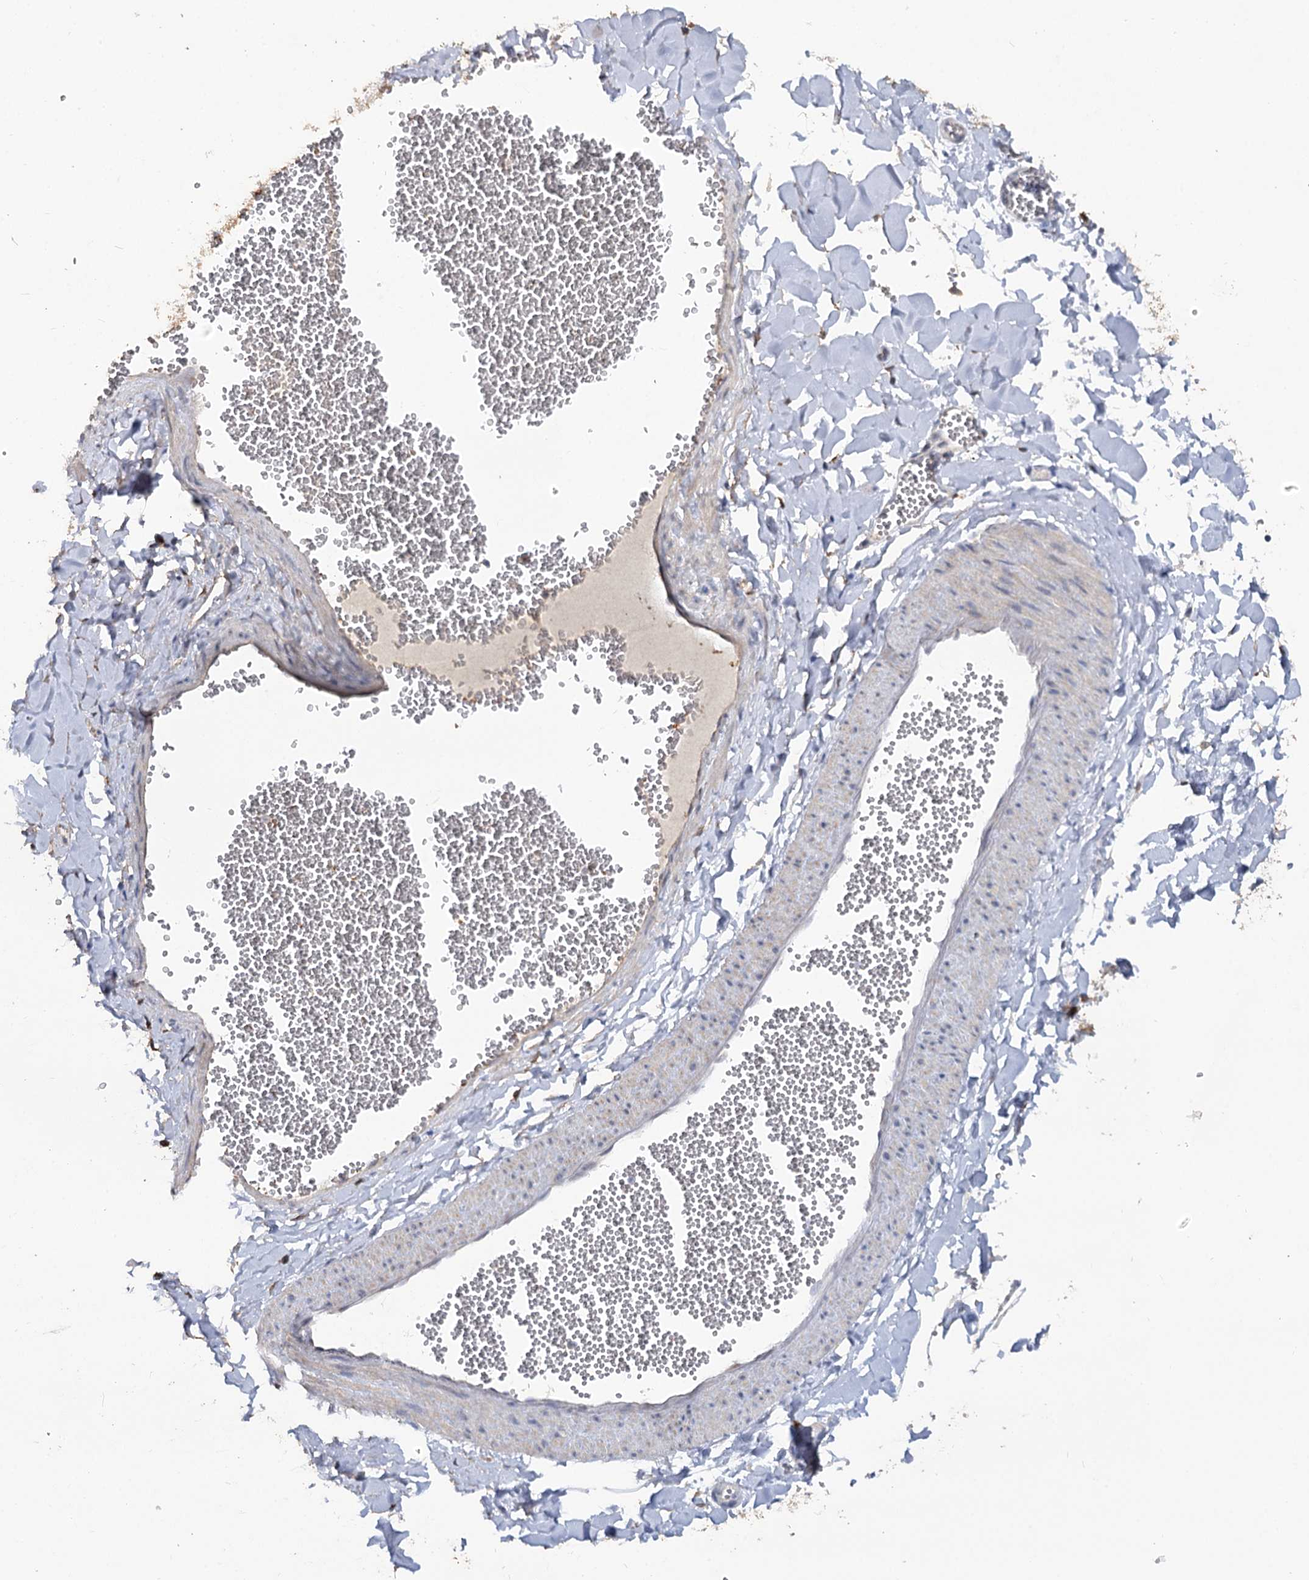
{"staining": {"intensity": "moderate", "quantity": "25%-75%", "location": "cytoplasmic/membranous"}, "tissue": "adipose tissue", "cell_type": "Adipocytes", "image_type": "normal", "snomed": [{"axis": "morphology", "description": "Normal tissue, NOS"}, {"axis": "topography", "description": "Gallbladder"}, {"axis": "topography", "description": "Peripheral nerve tissue"}], "caption": "Approximately 25%-75% of adipocytes in normal human adipose tissue show moderate cytoplasmic/membranous protein staining as visualized by brown immunohistochemical staining.", "gene": "RUFY4", "patient": {"sex": "male", "age": 38}}